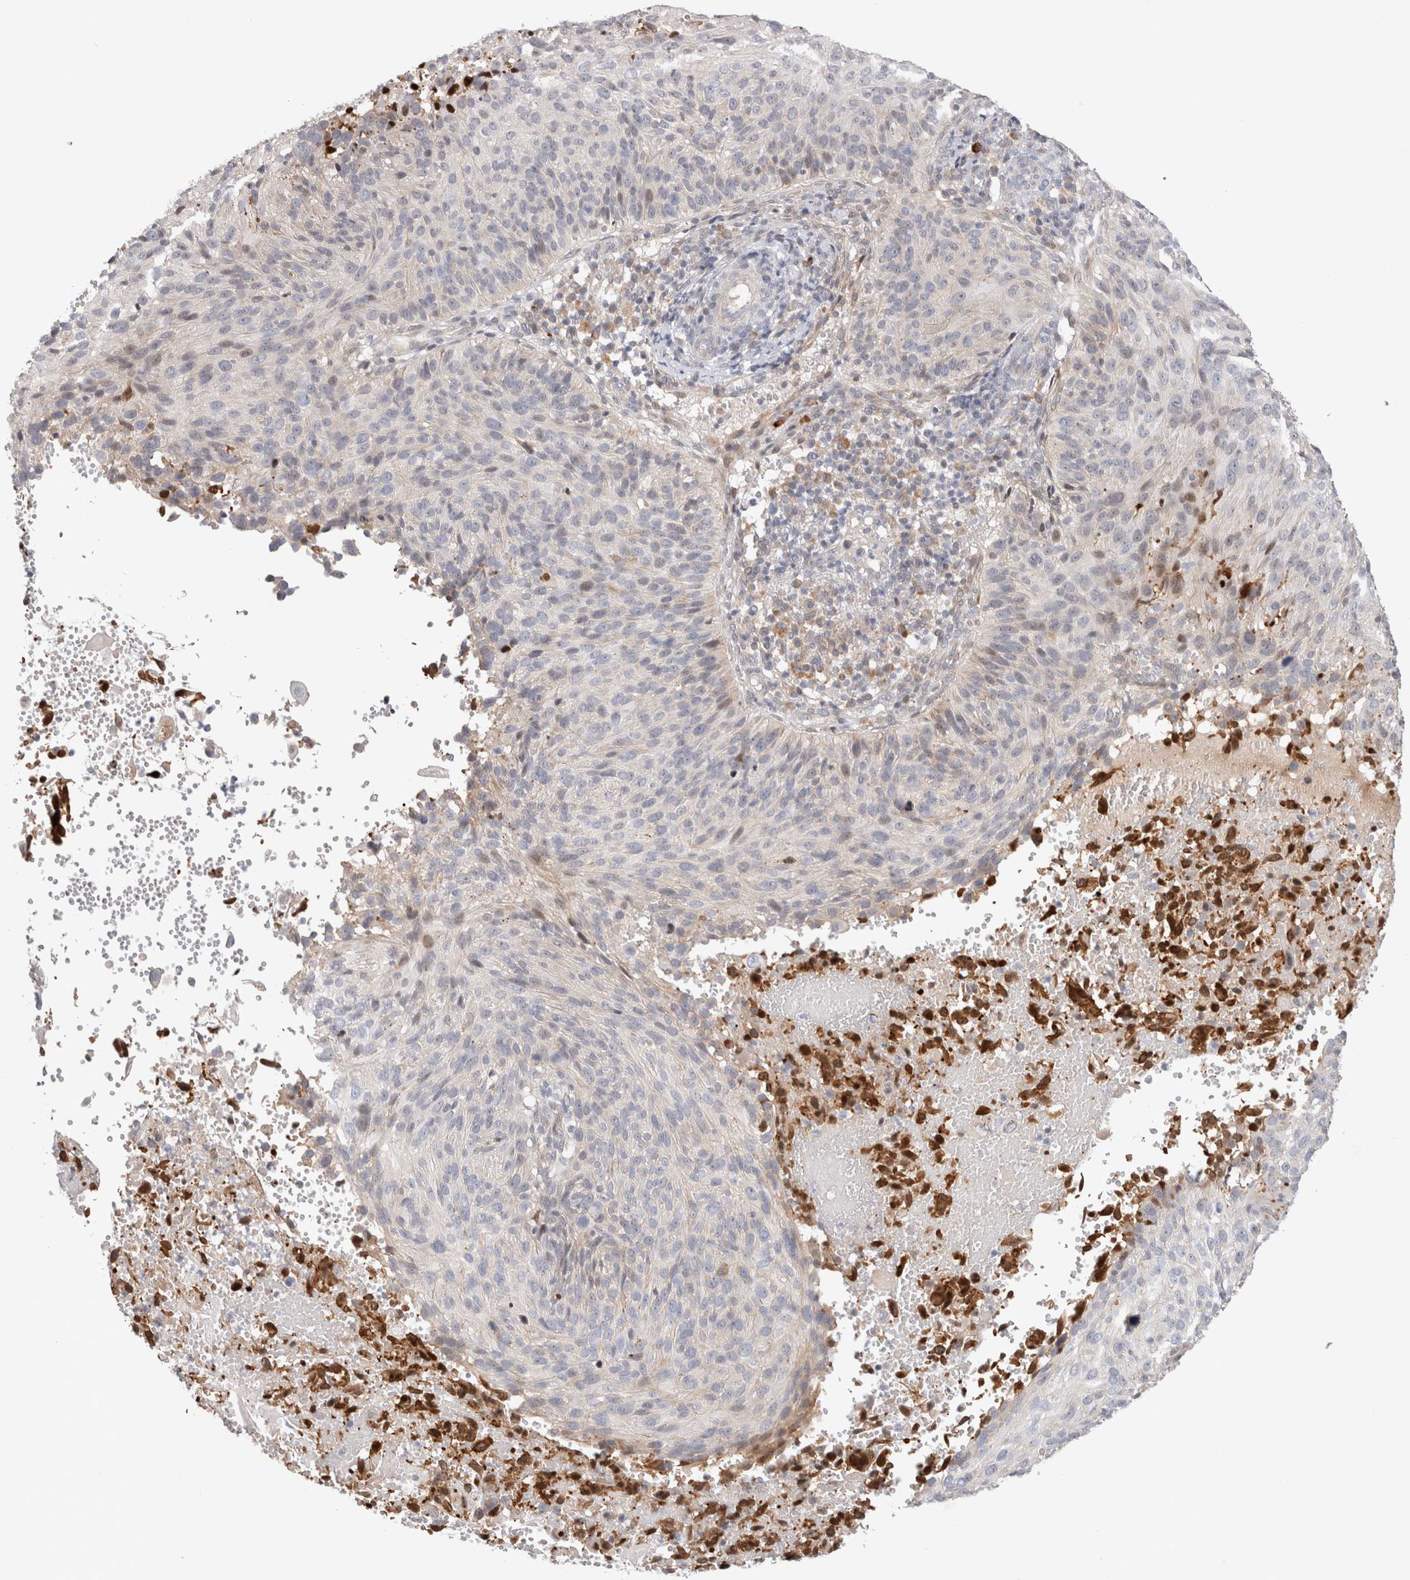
{"staining": {"intensity": "negative", "quantity": "none", "location": "none"}, "tissue": "cervical cancer", "cell_type": "Tumor cells", "image_type": "cancer", "snomed": [{"axis": "morphology", "description": "Squamous cell carcinoma, NOS"}, {"axis": "topography", "description": "Cervix"}], "caption": "IHC histopathology image of neoplastic tissue: human squamous cell carcinoma (cervical) stained with DAB reveals no significant protein staining in tumor cells.", "gene": "TCF4", "patient": {"sex": "female", "age": 74}}